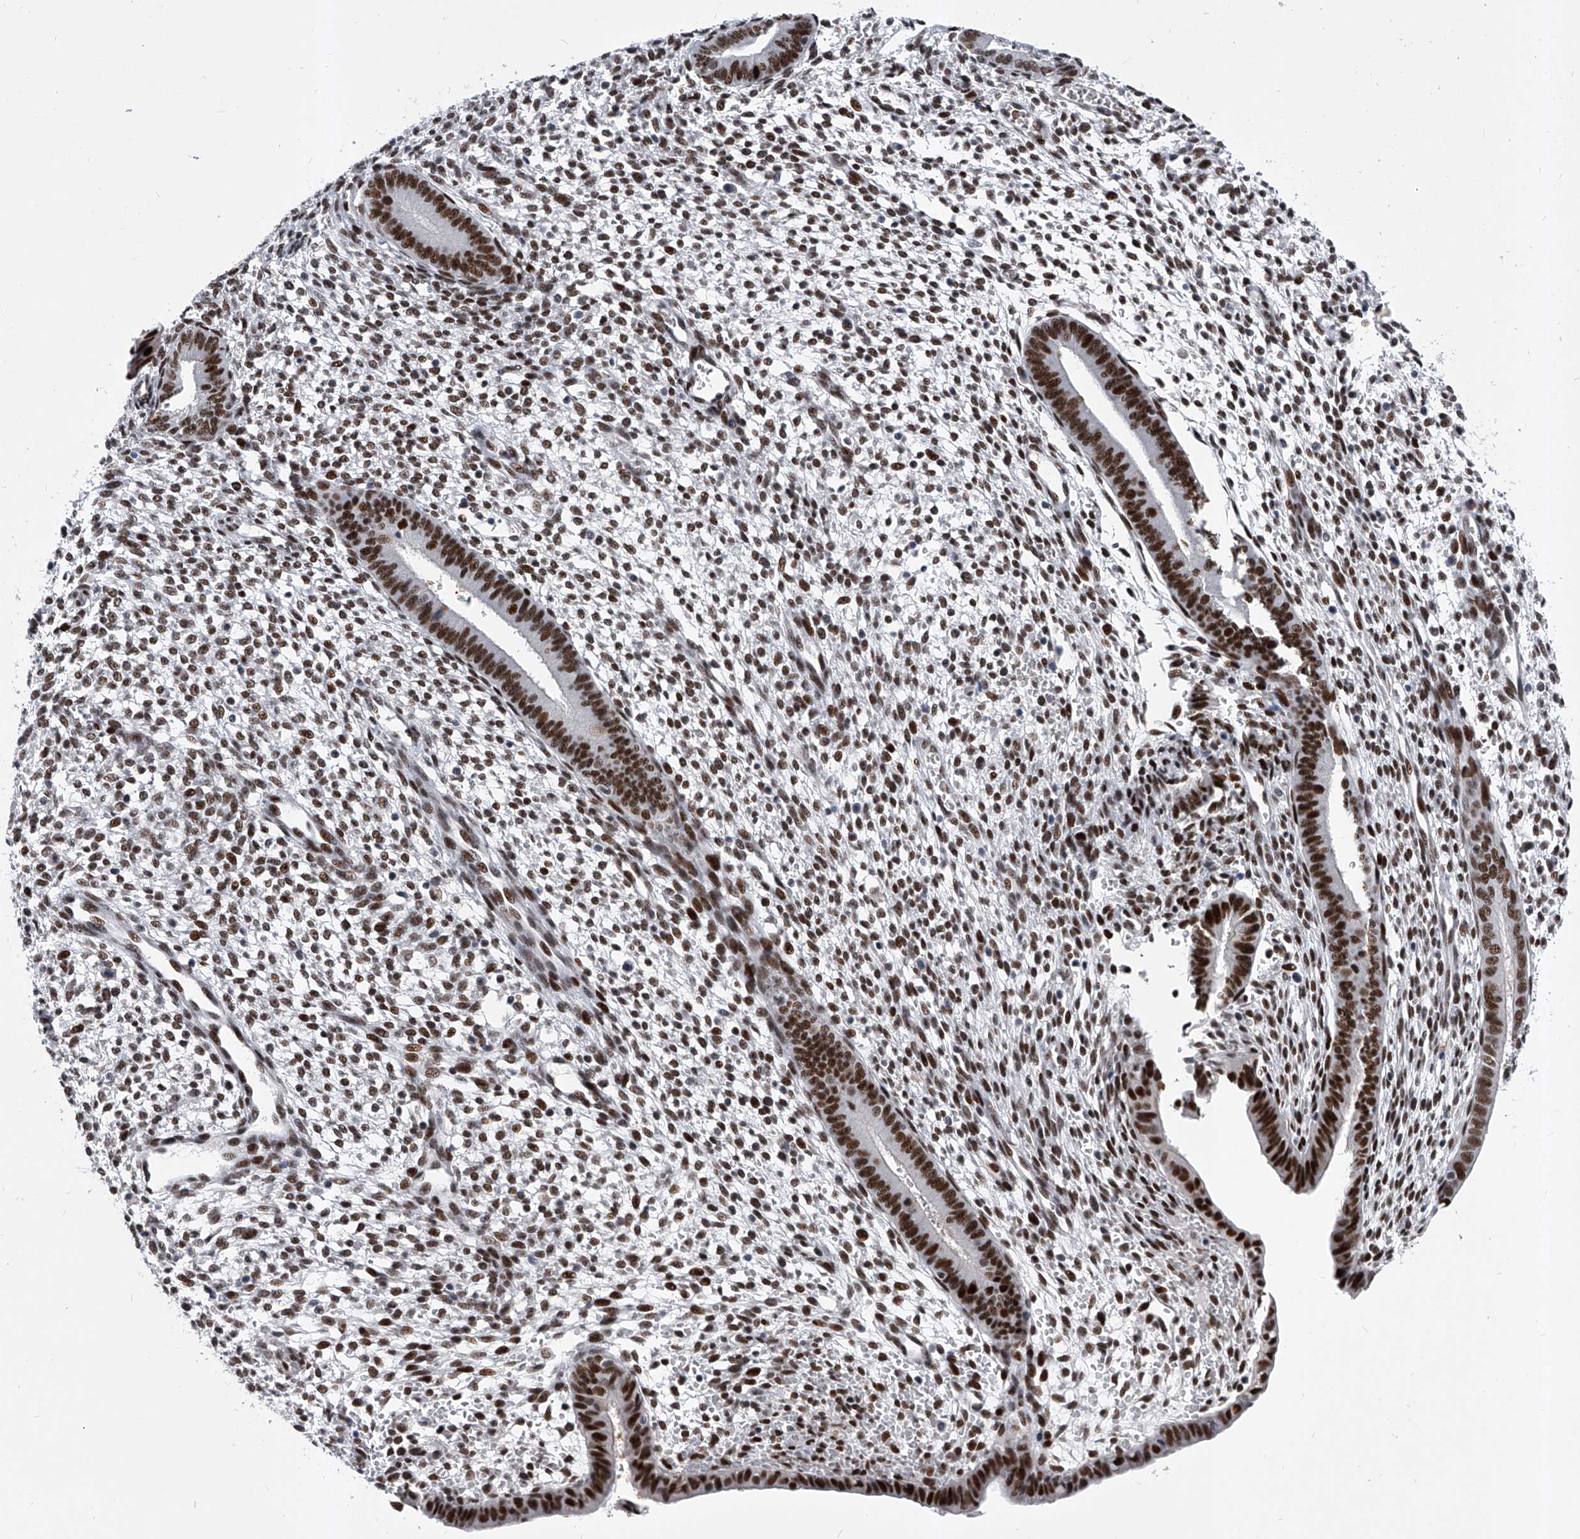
{"staining": {"intensity": "strong", "quantity": ">75%", "location": "nuclear"}, "tissue": "endometrium", "cell_type": "Cells in endometrial stroma", "image_type": "normal", "snomed": [{"axis": "morphology", "description": "Normal tissue, NOS"}, {"axis": "topography", "description": "Endometrium"}], "caption": "Strong nuclear protein positivity is seen in approximately >75% of cells in endometrial stroma in endometrium. Nuclei are stained in blue.", "gene": "TESK2", "patient": {"sex": "female", "age": 46}}